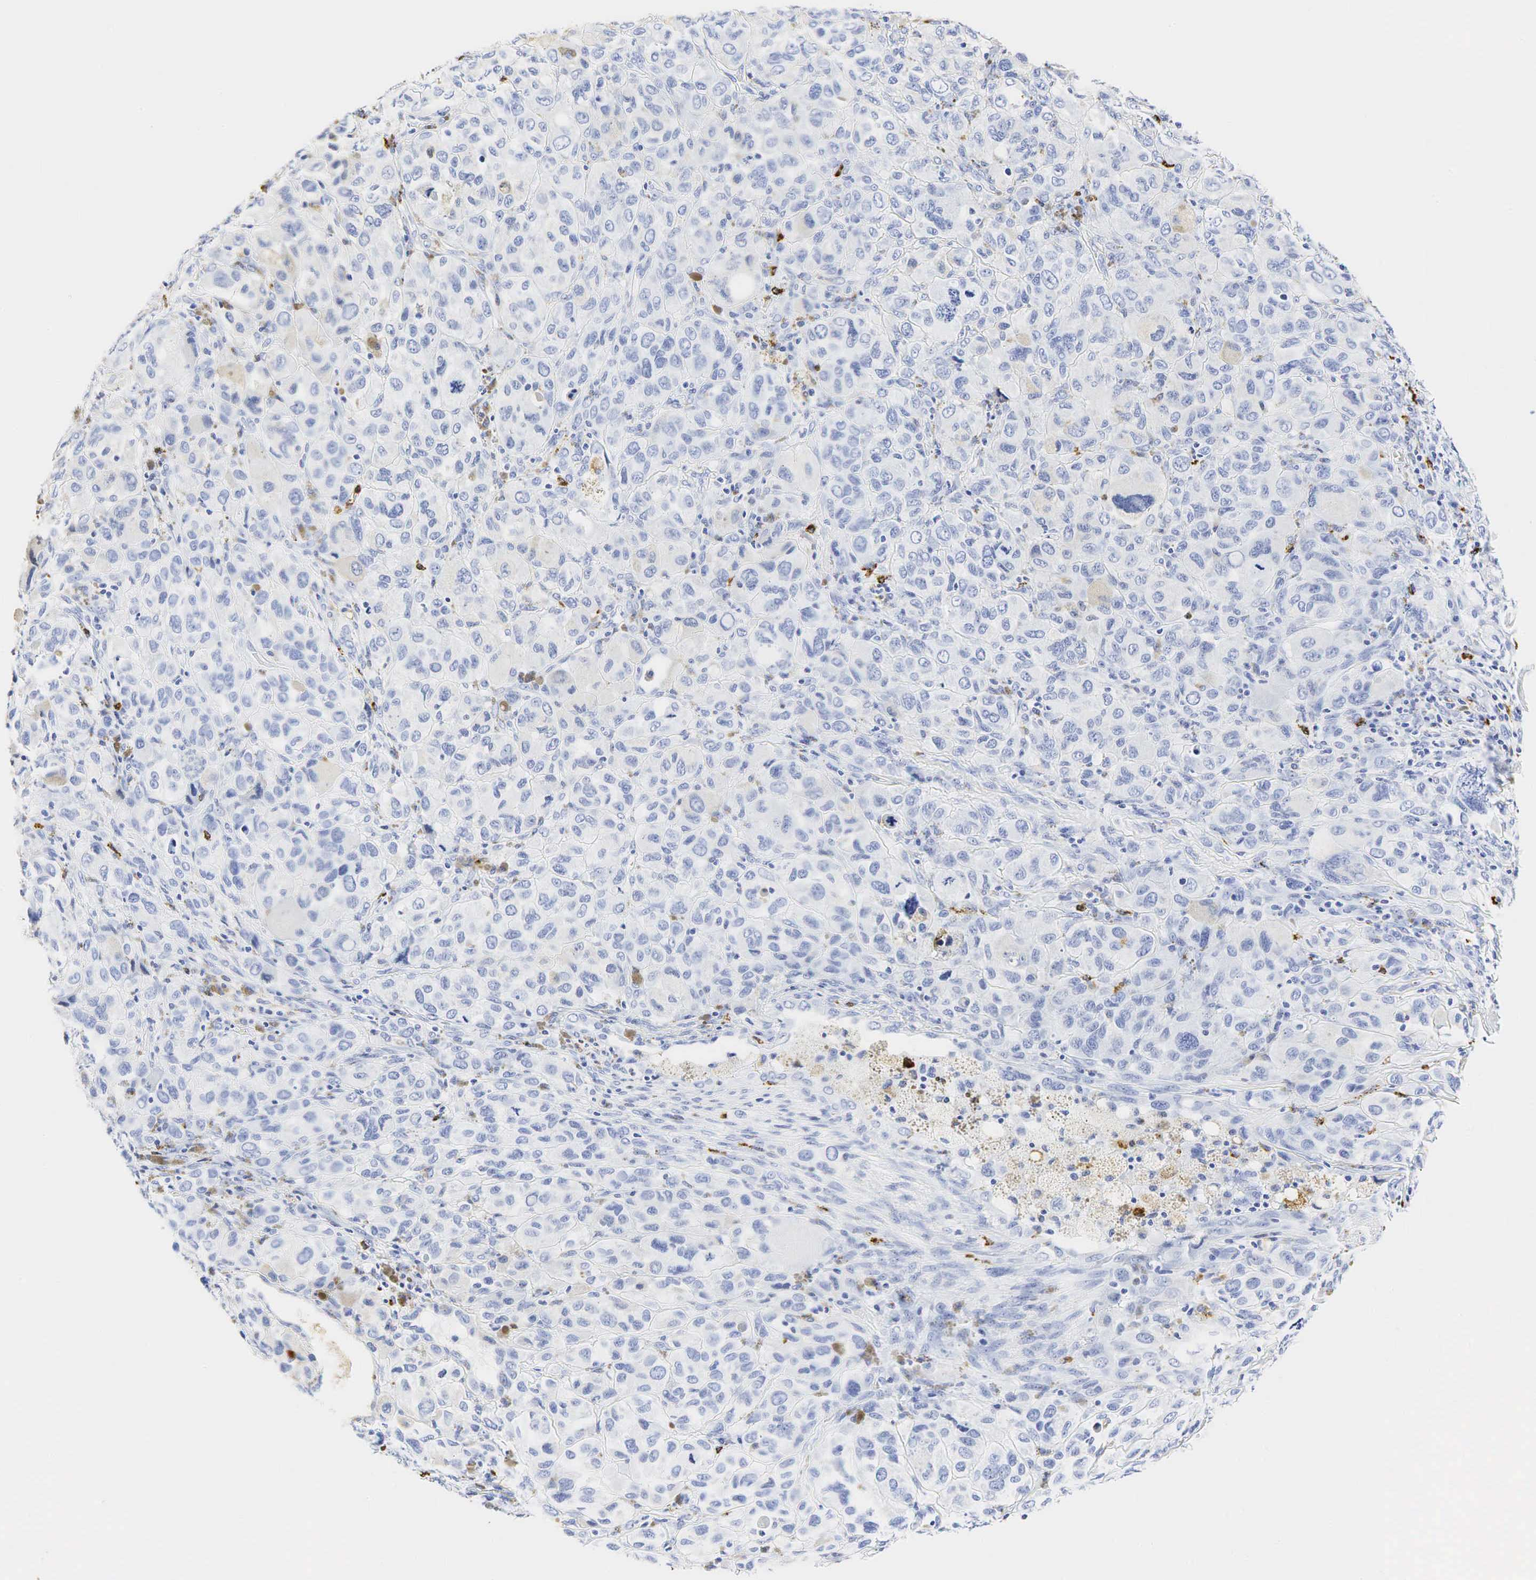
{"staining": {"intensity": "negative", "quantity": "none", "location": "none"}, "tissue": "melanoma", "cell_type": "Tumor cells", "image_type": "cancer", "snomed": [{"axis": "morphology", "description": "Malignant melanoma, Metastatic site"}, {"axis": "topography", "description": "Skin"}], "caption": "Tumor cells show no significant positivity in melanoma. (Brightfield microscopy of DAB IHC at high magnification).", "gene": "LYZ", "patient": {"sex": "male", "age": 32}}